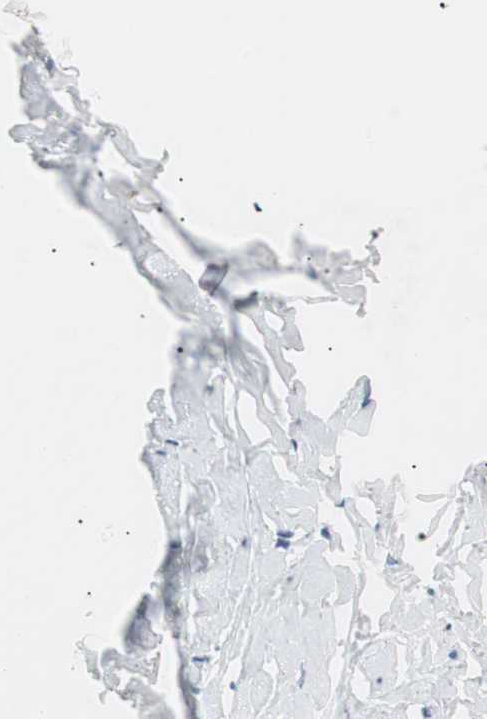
{"staining": {"intensity": "negative", "quantity": "none", "location": "none"}, "tissue": "adipose tissue", "cell_type": "Adipocytes", "image_type": "normal", "snomed": [{"axis": "morphology", "description": "Normal tissue, NOS"}, {"axis": "topography", "description": "Breast"}, {"axis": "topography", "description": "Adipose tissue"}], "caption": "Image shows no protein expression in adipocytes of unremarkable adipose tissue. (DAB immunohistochemistry (IHC) visualized using brightfield microscopy, high magnification).", "gene": "GPR160", "patient": {"sex": "female", "age": 25}}